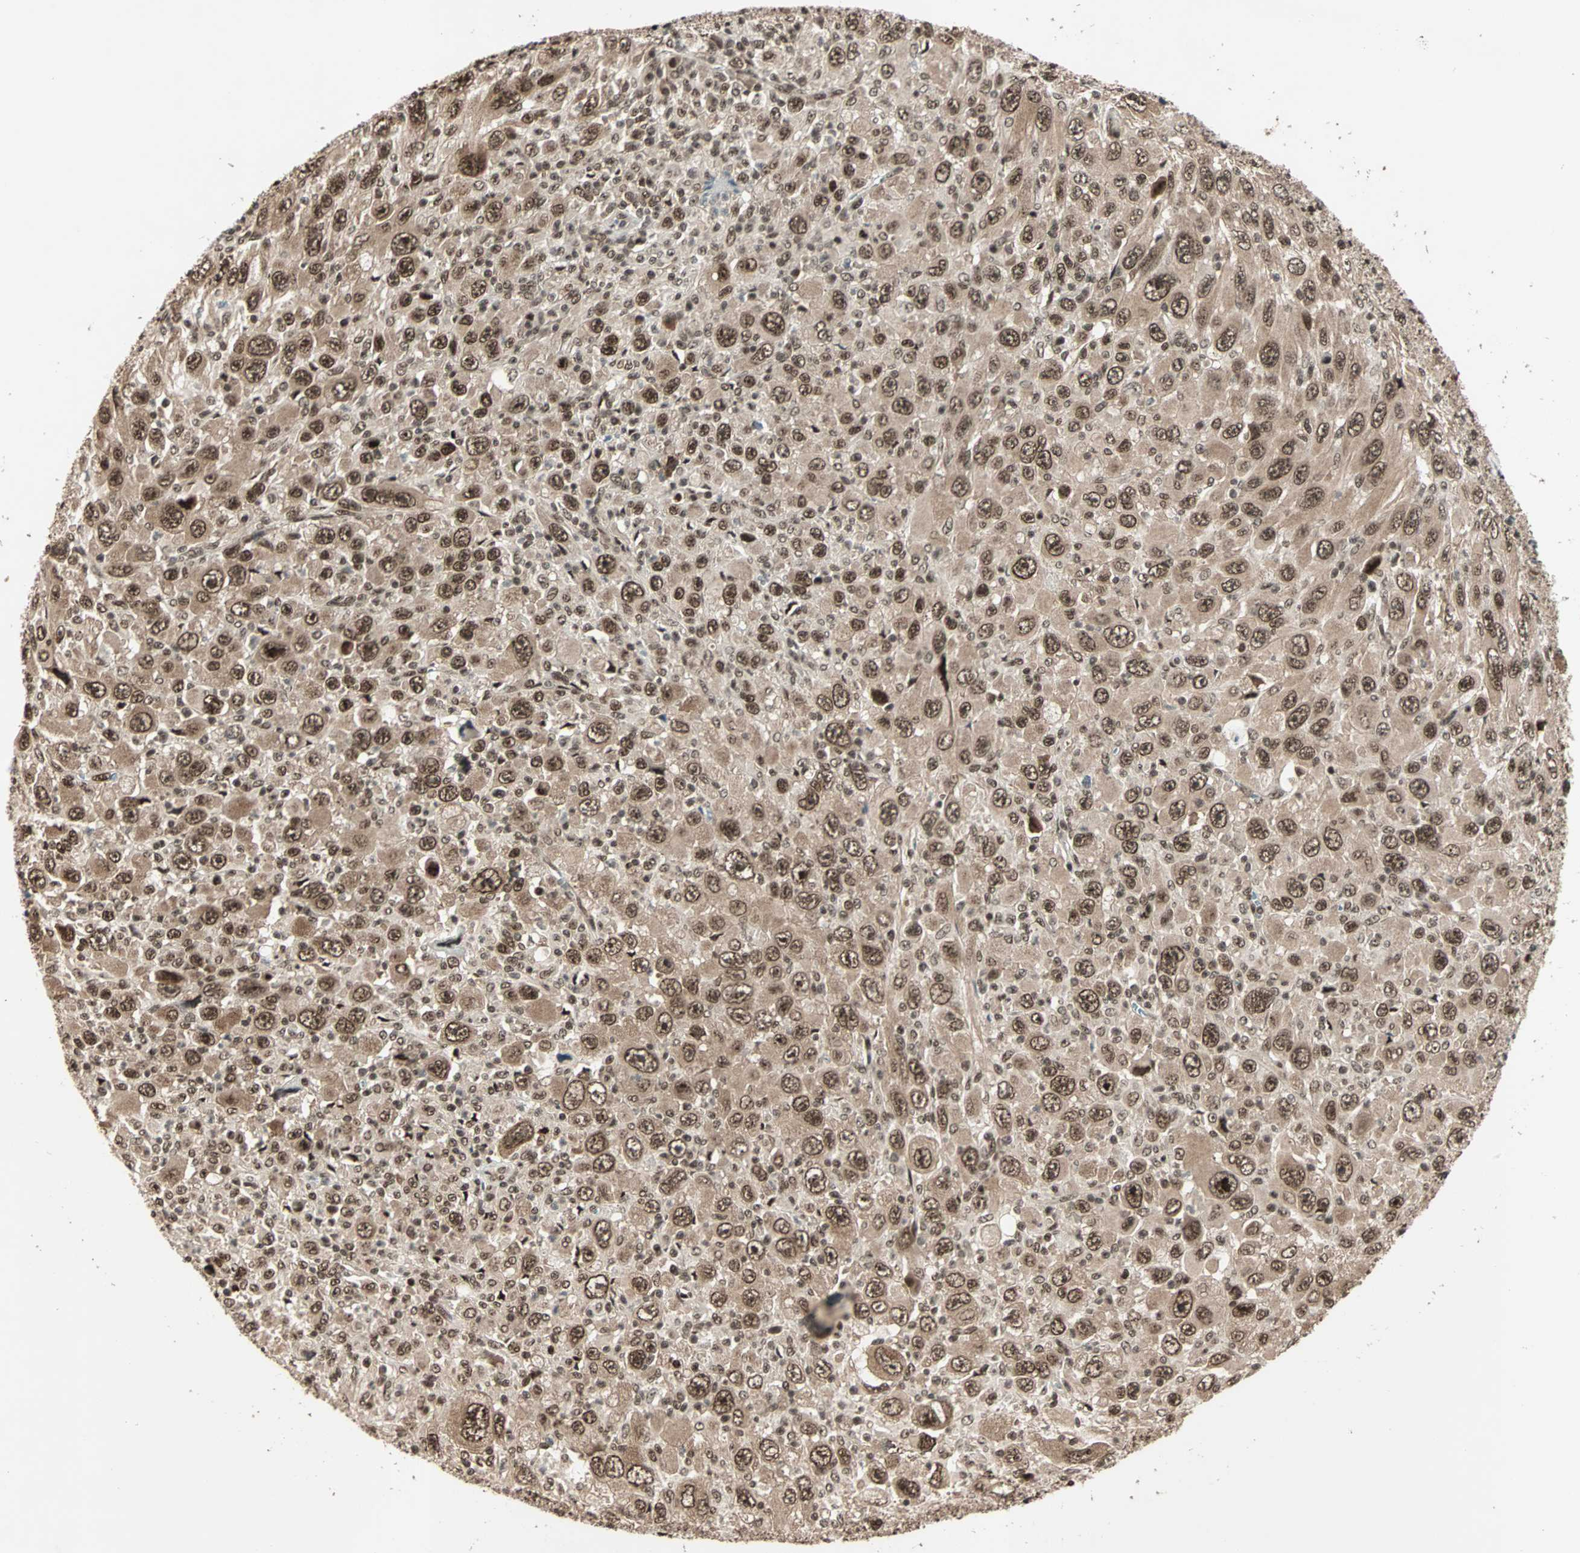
{"staining": {"intensity": "strong", "quantity": ">75%", "location": "cytoplasmic/membranous,nuclear"}, "tissue": "melanoma", "cell_type": "Tumor cells", "image_type": "cancer", "snomed": [{"axis": "morphology", "description": "Malignant melanoma, Metastatic site"}, {"axis": "topography", "description": "Skin"}], "caption": "A high amount of strong cytoplasmic/membranous and nuclear positivity is present in about >75% of tumor cells in malignant melanoma (metastatic site) tissue. (DAB = brown stain, brightfield microscopy at high magnification).", "gene": "ZNF44", "patient": {"sex": "female", "age": 56}}